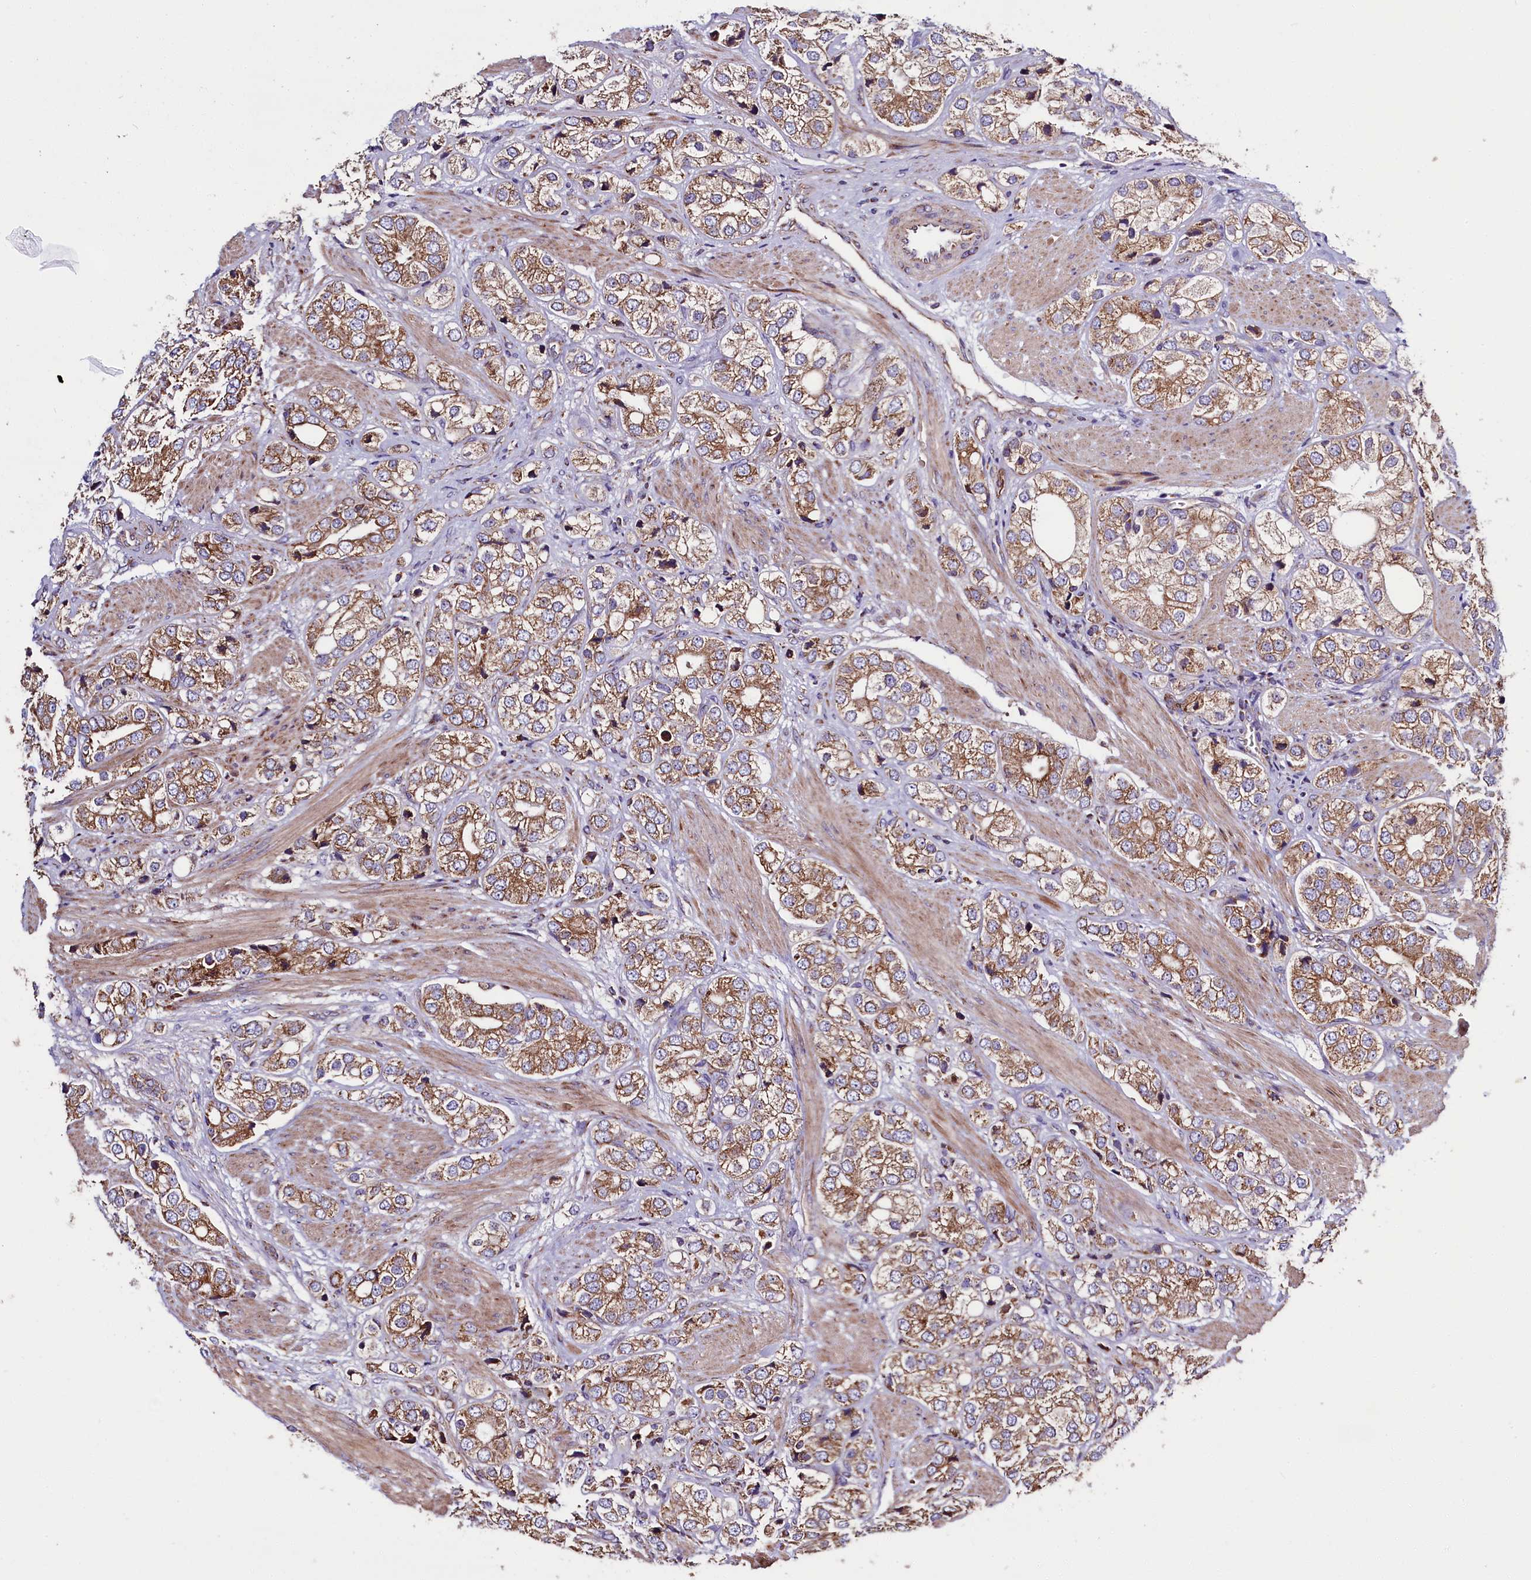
{"staining": {"intensity": "moderate", "quantity": ">75%", "location": "cytoplasmic/membranous"}, "tissue": "prostate cancer", "cell_type": "Tumor cells", "image_type": "cancer", "snomed": [{"axis": "morphology", "description": "Adenocarcinoma, High grade"}, {"axis": "topography", "description": "Prostate"}], "caption": "Adenocarcinoma (high-grade) (prostate) stained with a protein marker exhibits moderate staining in tumor cells.", "gene": "ZSWIM1", "patient": {"sex": "male", "age": 50}}